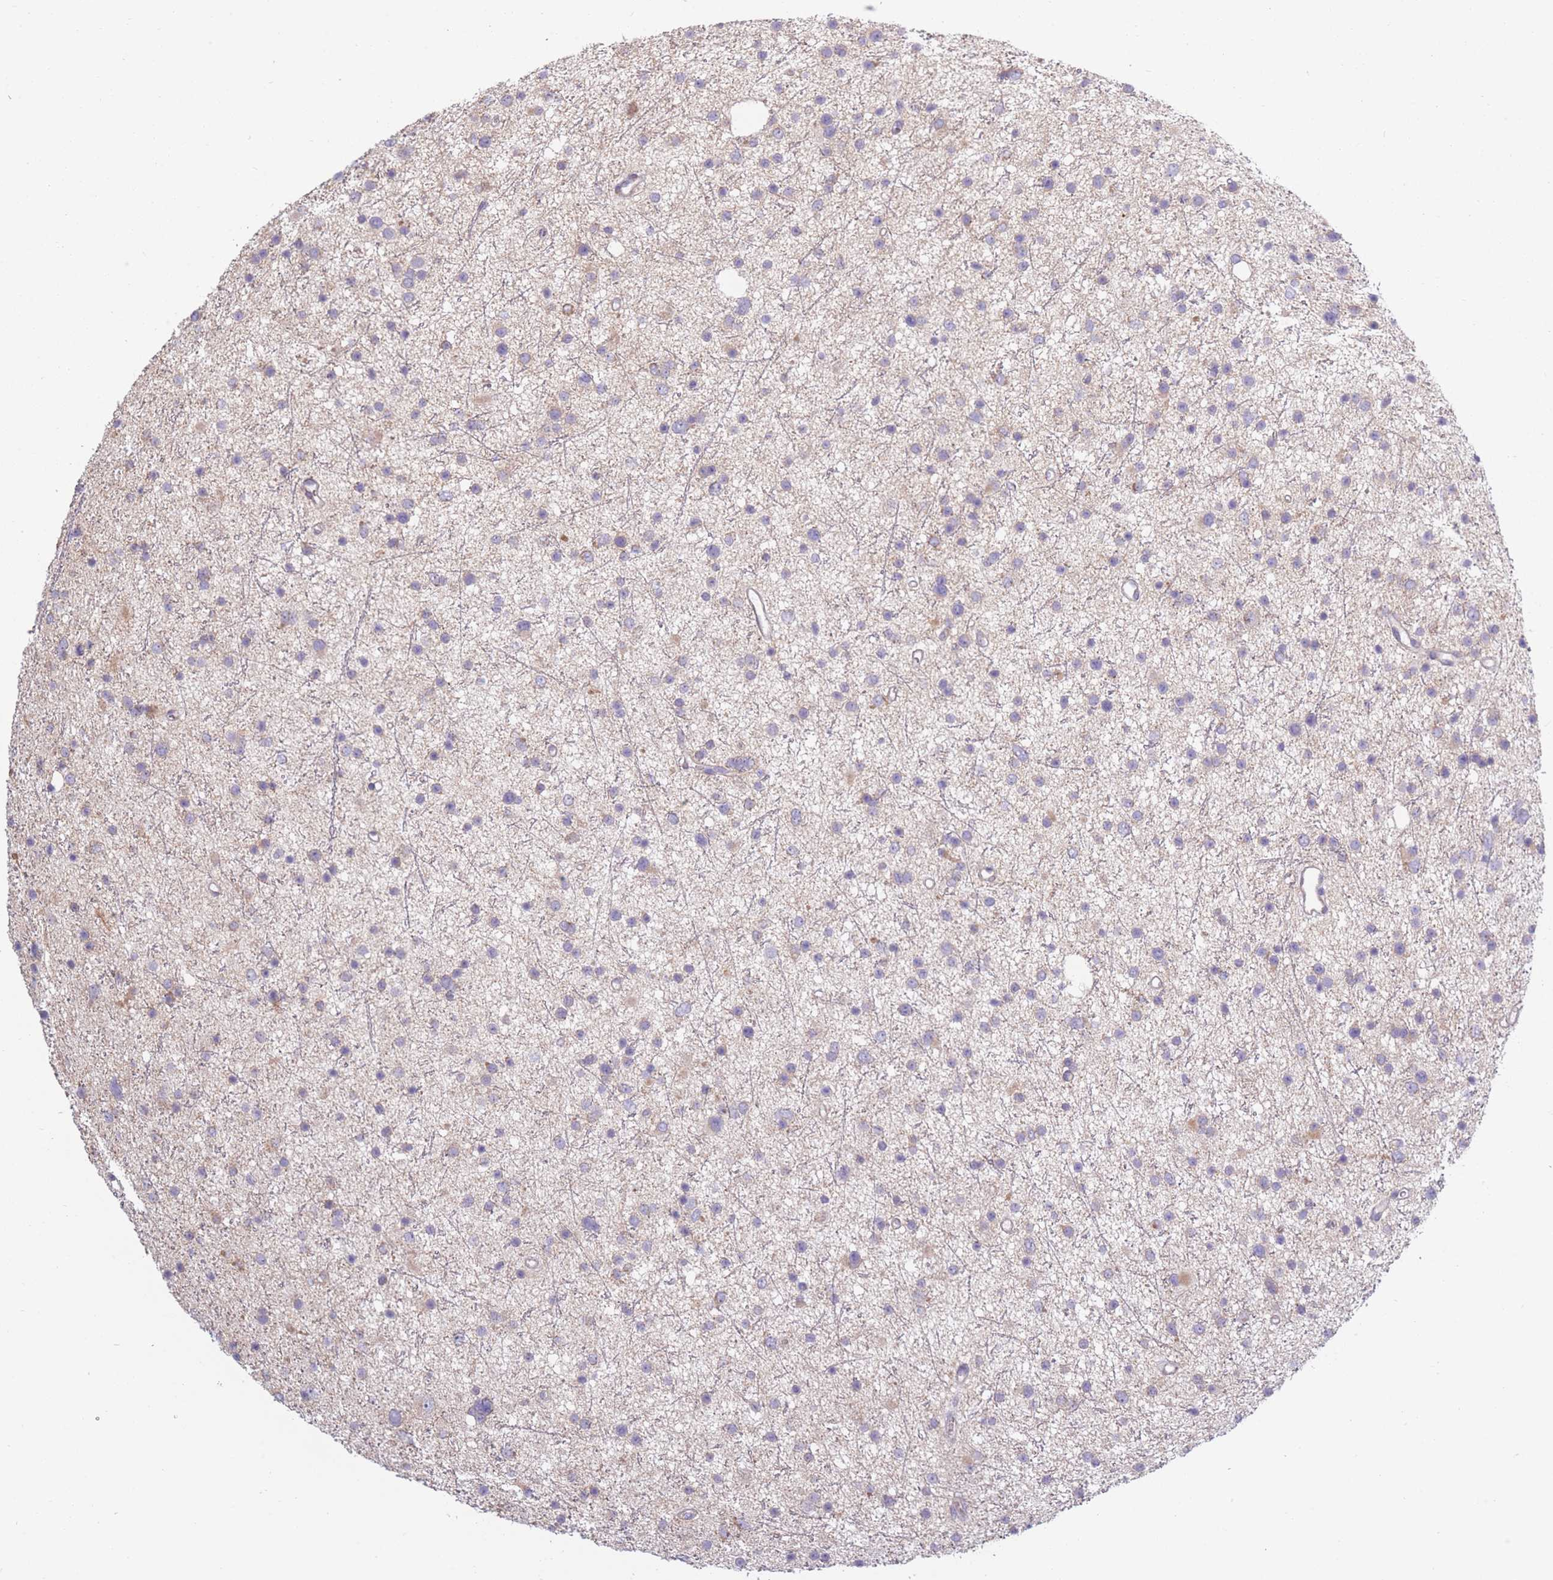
{"staining": {"intensity": "negative", "quantity": "none", "location": "none"}, "tissue": "glioma", "cell_type": "Tumor cells", "image_type": "cancer", "snomed": [{"axis": "morphology", "description": "Glioma, malignant, Low grade"}, {"axis": "topography", "description": "Cerebral cortex"}], "caption": "Human low-grade glioma (malignant) stained for a protein using IHC displays no positivity in tumor cells.", "gene": "CCNQ", "patient": {"sex": "female", "age": 39}}